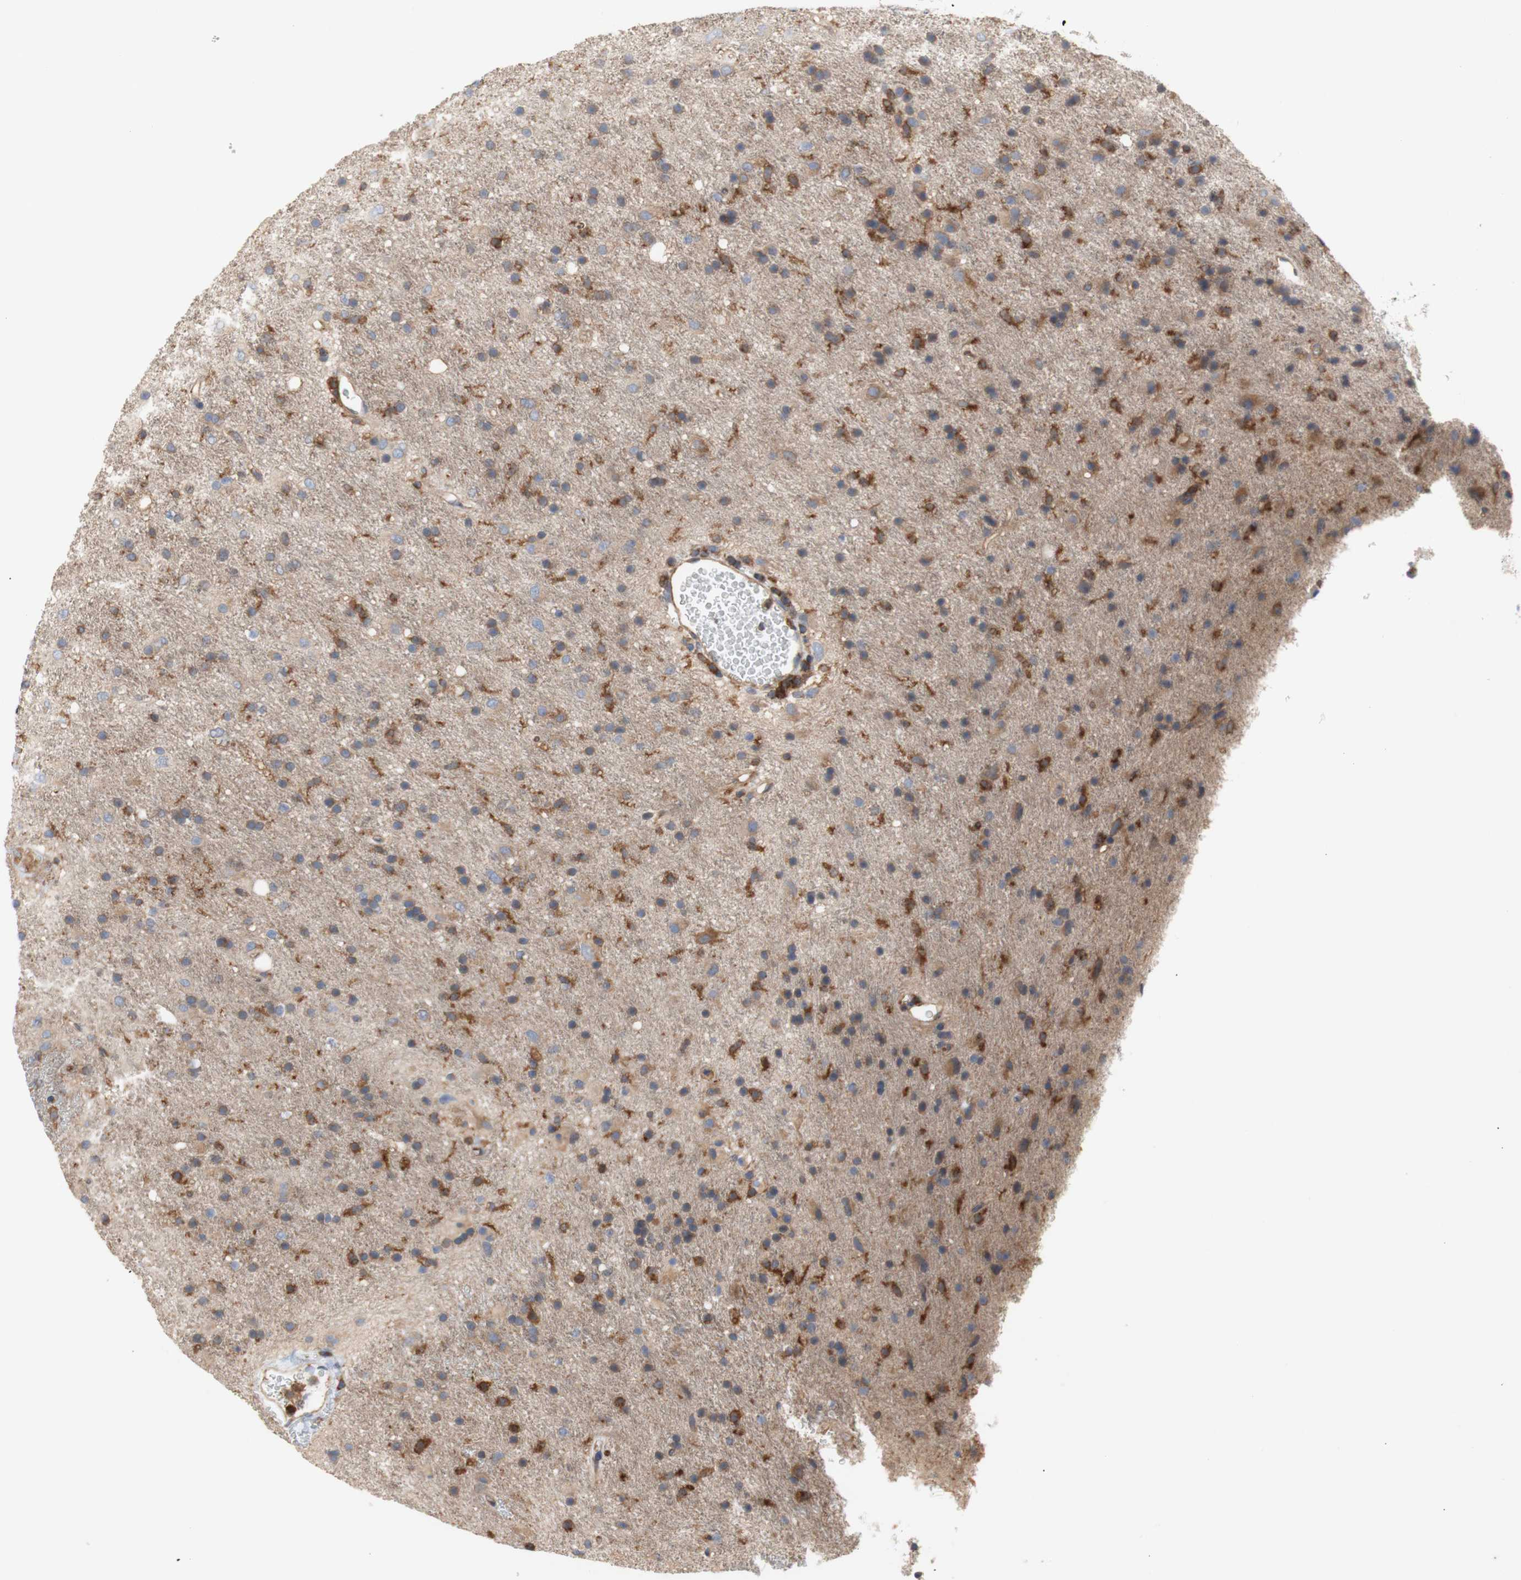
{"staining": {"intensity": "moderate", "quantity": "25%-75%", "location": "cytoplasmic/membranous"}, "tissue": "glioma", "cell_type": "Tumor cells", "image_type": "cancer", "snomed": [{"axis": "morphology", "description": "Glioma, malignant, Low grade"}, {"axis": "topography", "description": "Brain"}], "caption": "This is a micrograph of immunohistochemistry staining of malignant glioma (low-grade), which shows moderate positivity in the cytoplasmic/membranous of tumor cells.", "gene": "IKBKG", "patient": {"sex": "male", "age": 77}}